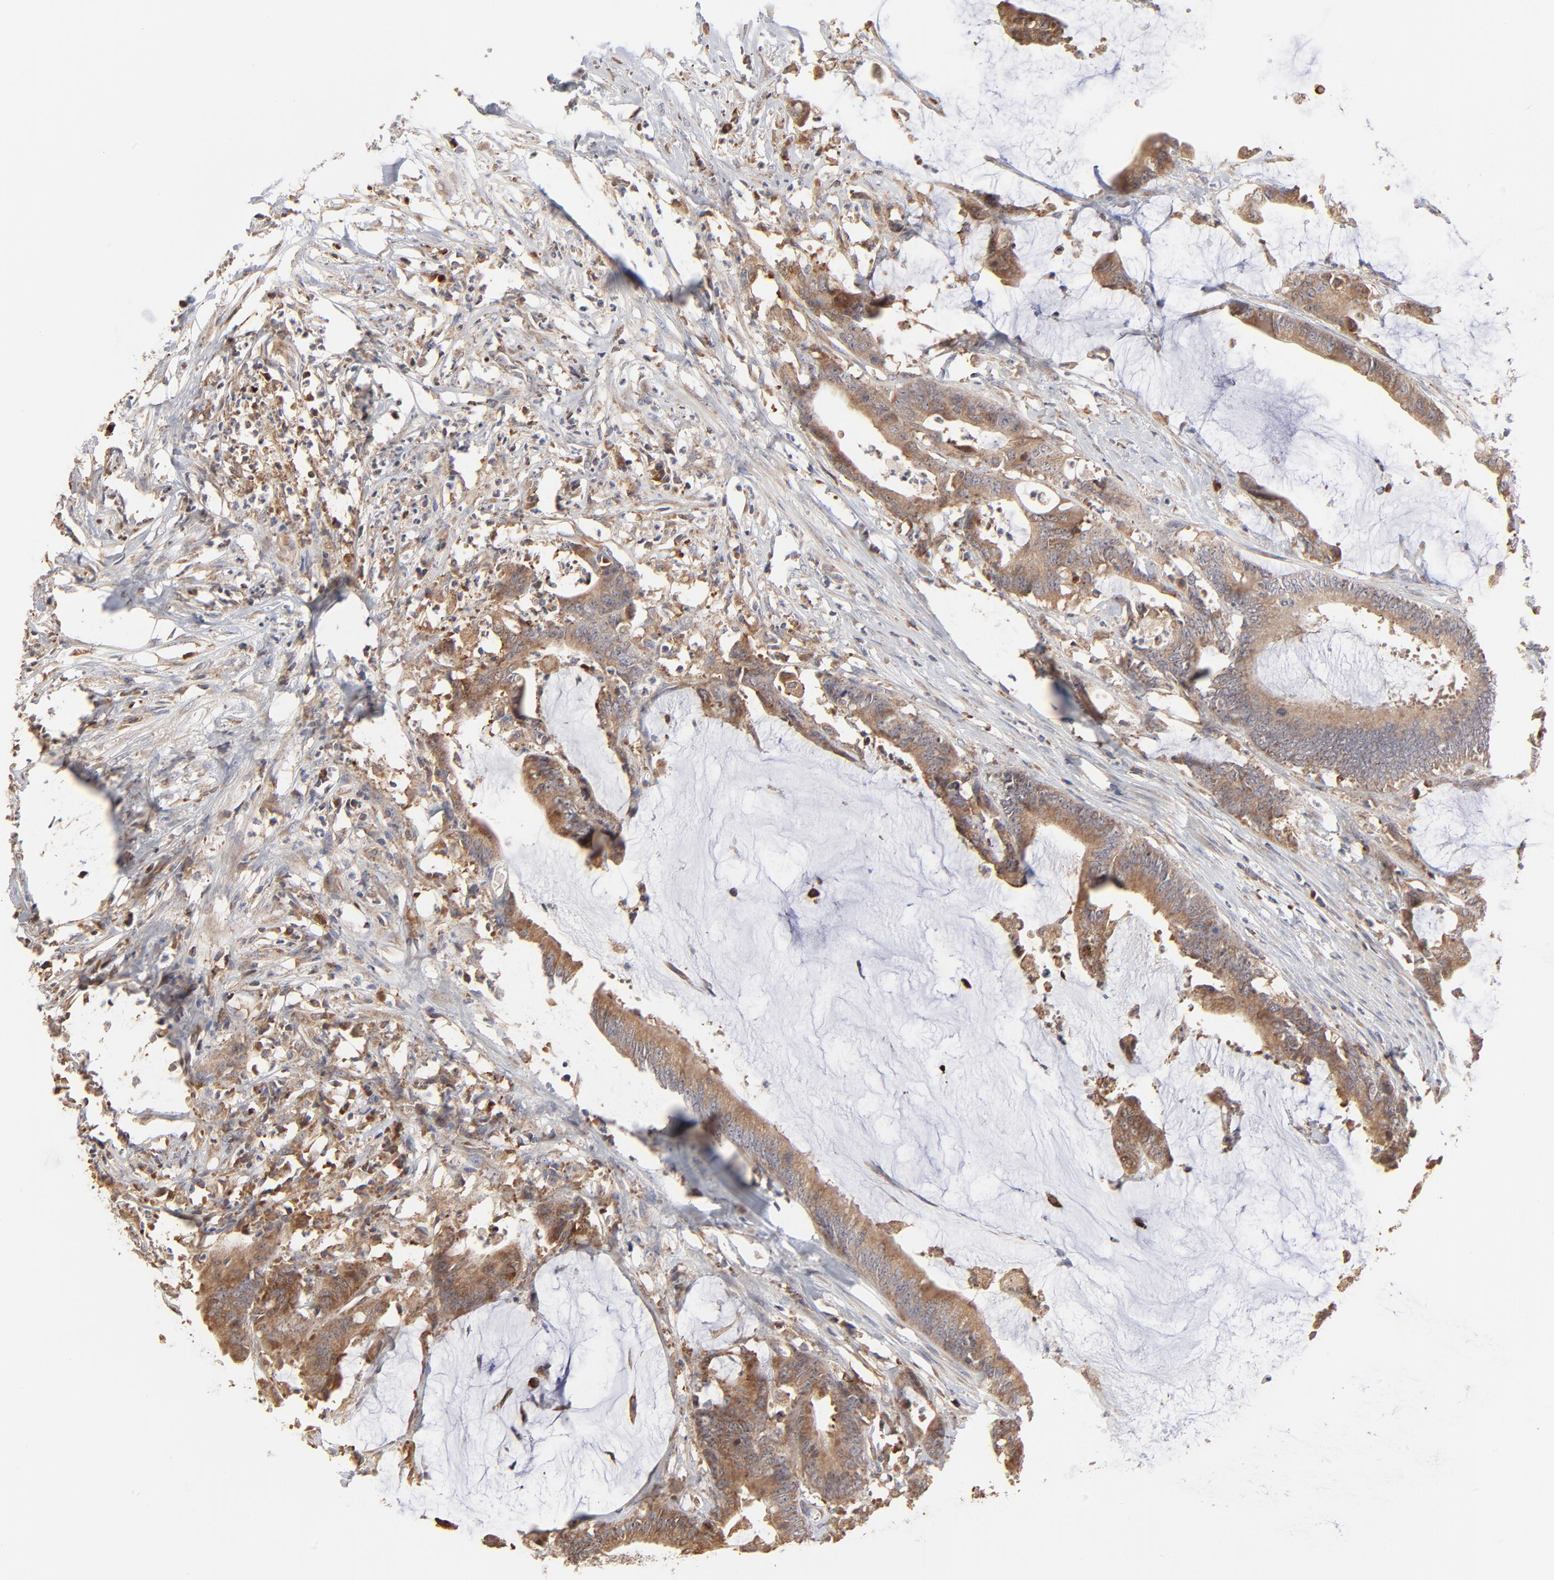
{"staining": {"intensity": "strong", "quantity": ">75%", "location": "cytoplasmic/membranous"}, "tissue": "colorectal cancer", "cell_type": "Tumor cells", "image_type": "cancer", "snomed": [{"axis": "morphology", "description": "Adenocarcinoma, NOS"}, {"axis": "topography", "description": "Rectum"}], "caption": "Protein positivity by IHC reveals strong cytoplasmic/membranous staining in approximately >75% of tumor cells in colorectal cancer.", "gene": "RNF213", "patient": {"sex": "female", "age": 66}}